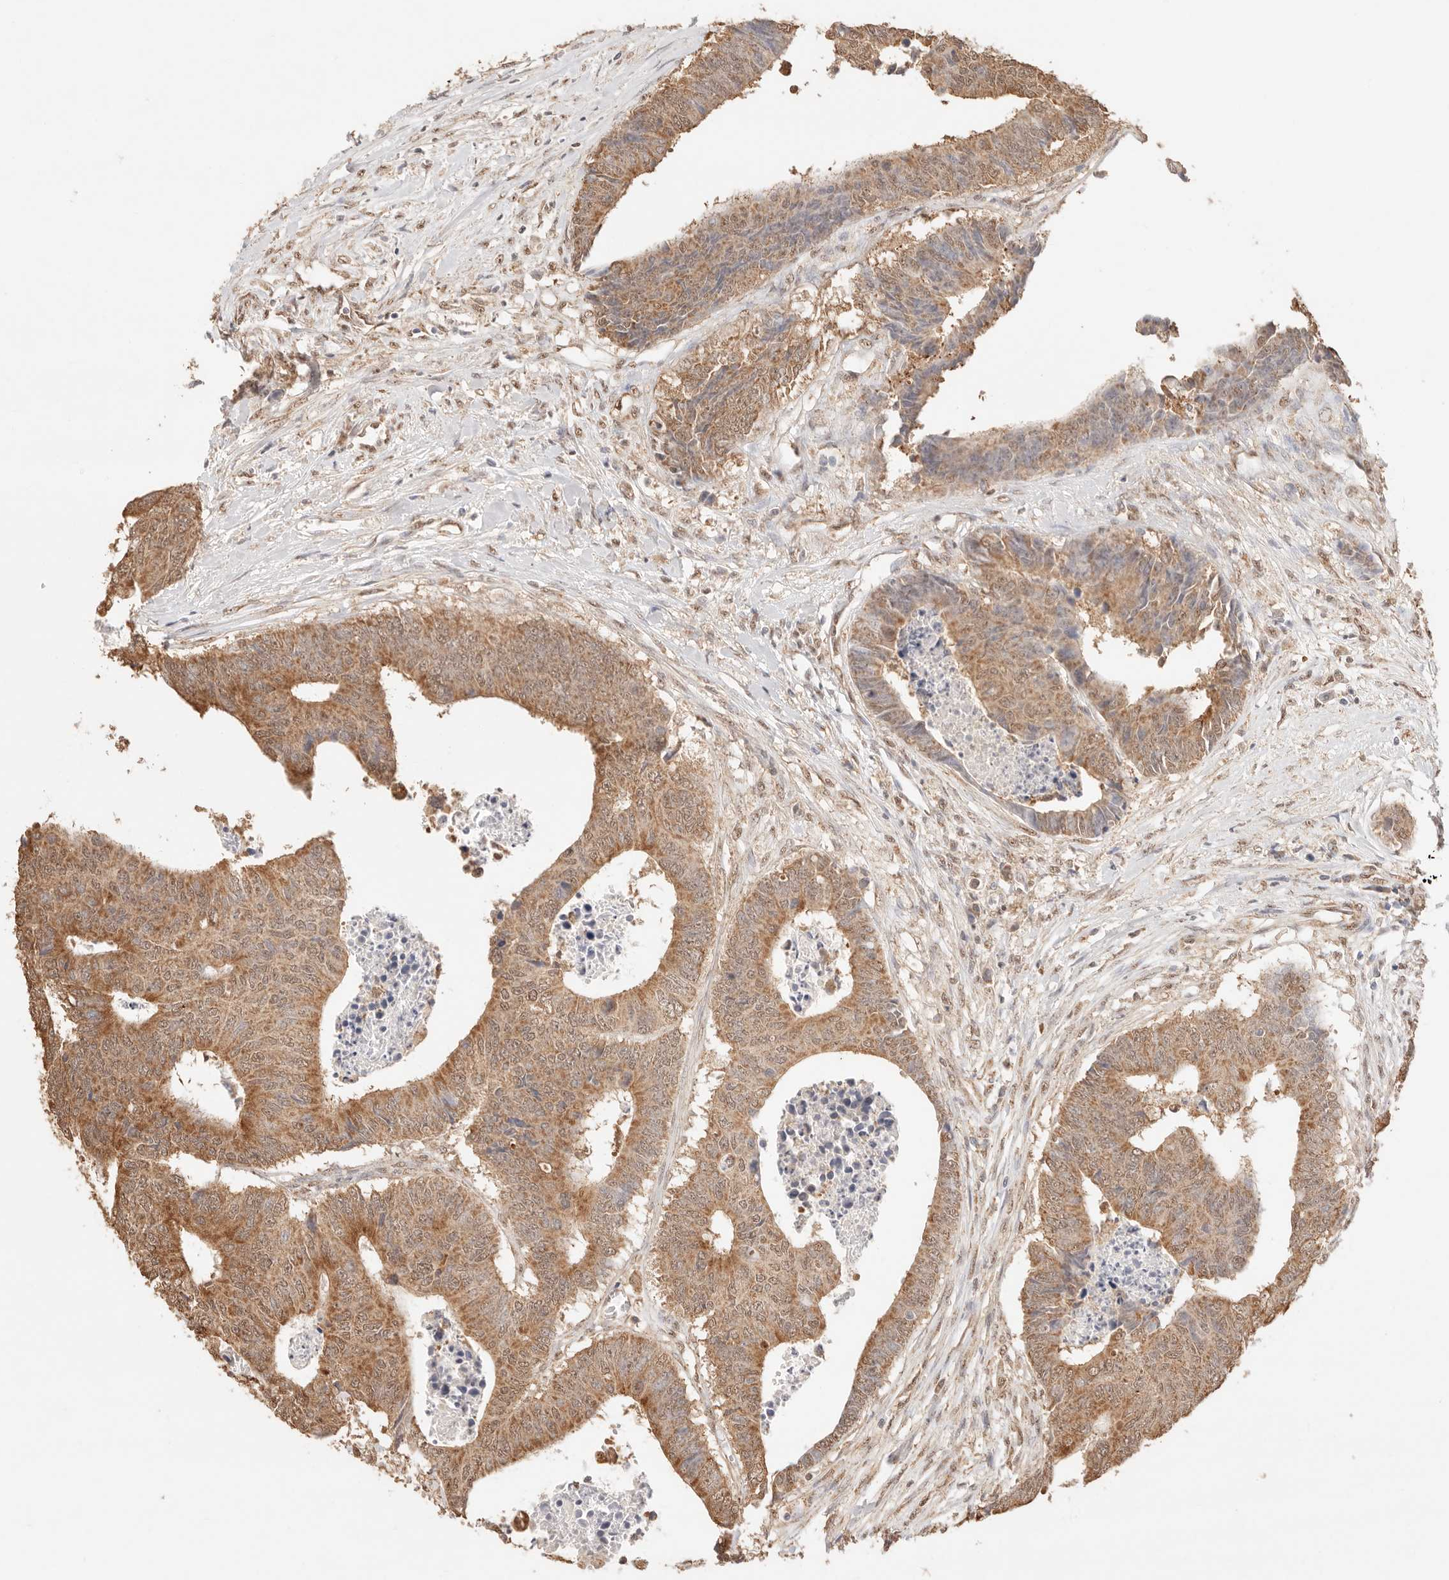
{"staining": {"intensity": "moderate", "quantity": ">75%", "location": "cytoplasmic/membranous,nuclear"}, "tissue": "colorectal cancer", "cell_type": "Tumor cells", "image_type": "cancer", "snomed": [{"axis": "morphology", "description": "Adenocarcinoma, NOS"}, {"axis": "topography", "description": "Rectum"}], "caption": "This is an image of immunohistochemistry staining of colorectal cancer, which shows moderate expression in the cytoplasmic/membranous and nuclear of tumor cells.", "gene": "IL1R2", "patient": {"sex": "male", "age": 84}}